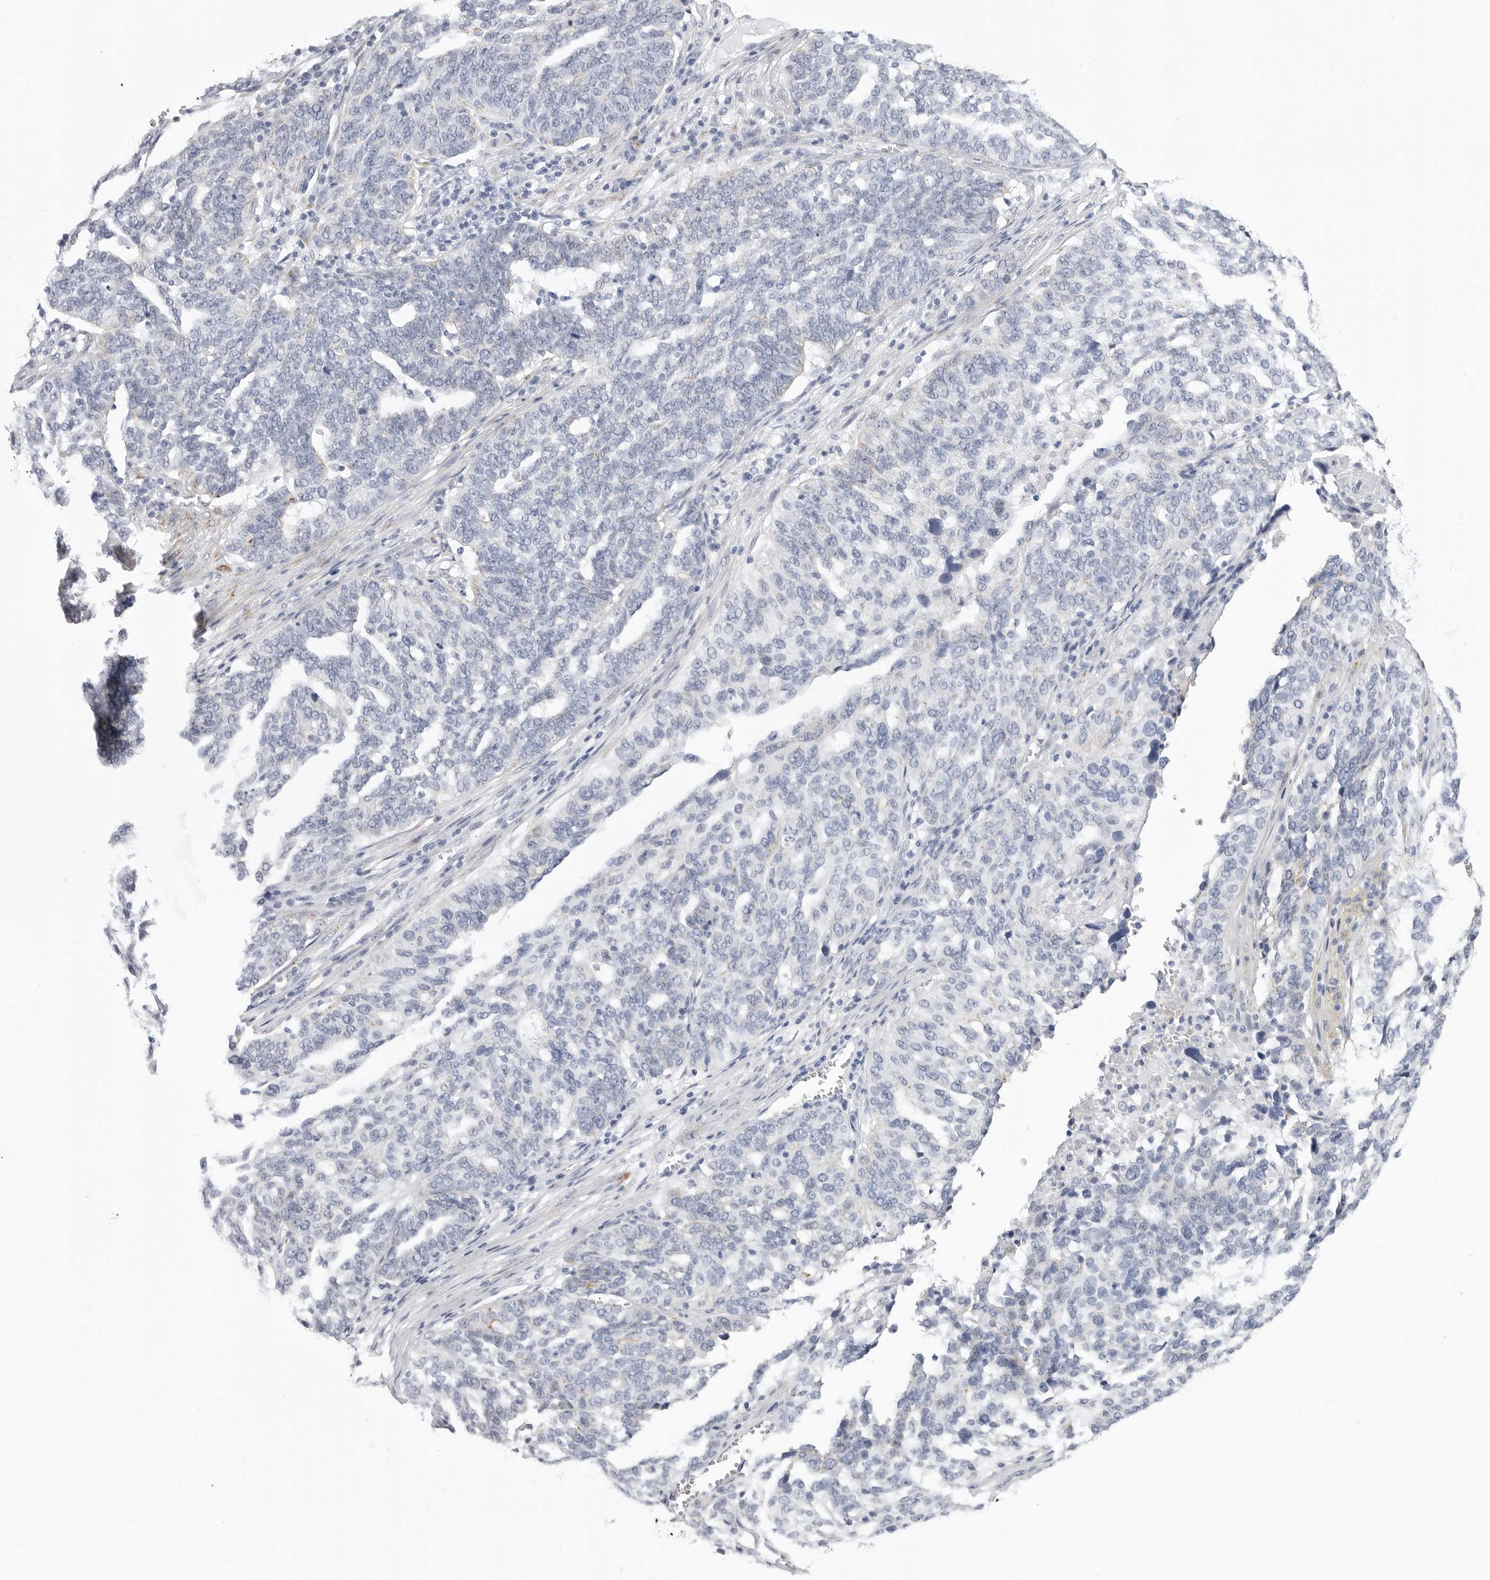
{"staining": {"intensity": "weak", "quantity": "<25%", "location": "cytoplasmic/membranous"}, "tissue": "ovarian cancer", "cell_type": "Tumor cells", "image_type": "cancer", "snomed": [{"axis": "morphology", "description": "Cystadenocarcinoma, serous, NOS"}, {"axis": "topography", "description": "Ovary"}], "caption": "Ovarian serous cystadenocarcinoma was stained to show a protein in brown. There is no significant expression in tumor cells.", "gene": "ERICH3", "patient": {"sex": "female", "age": 59}}